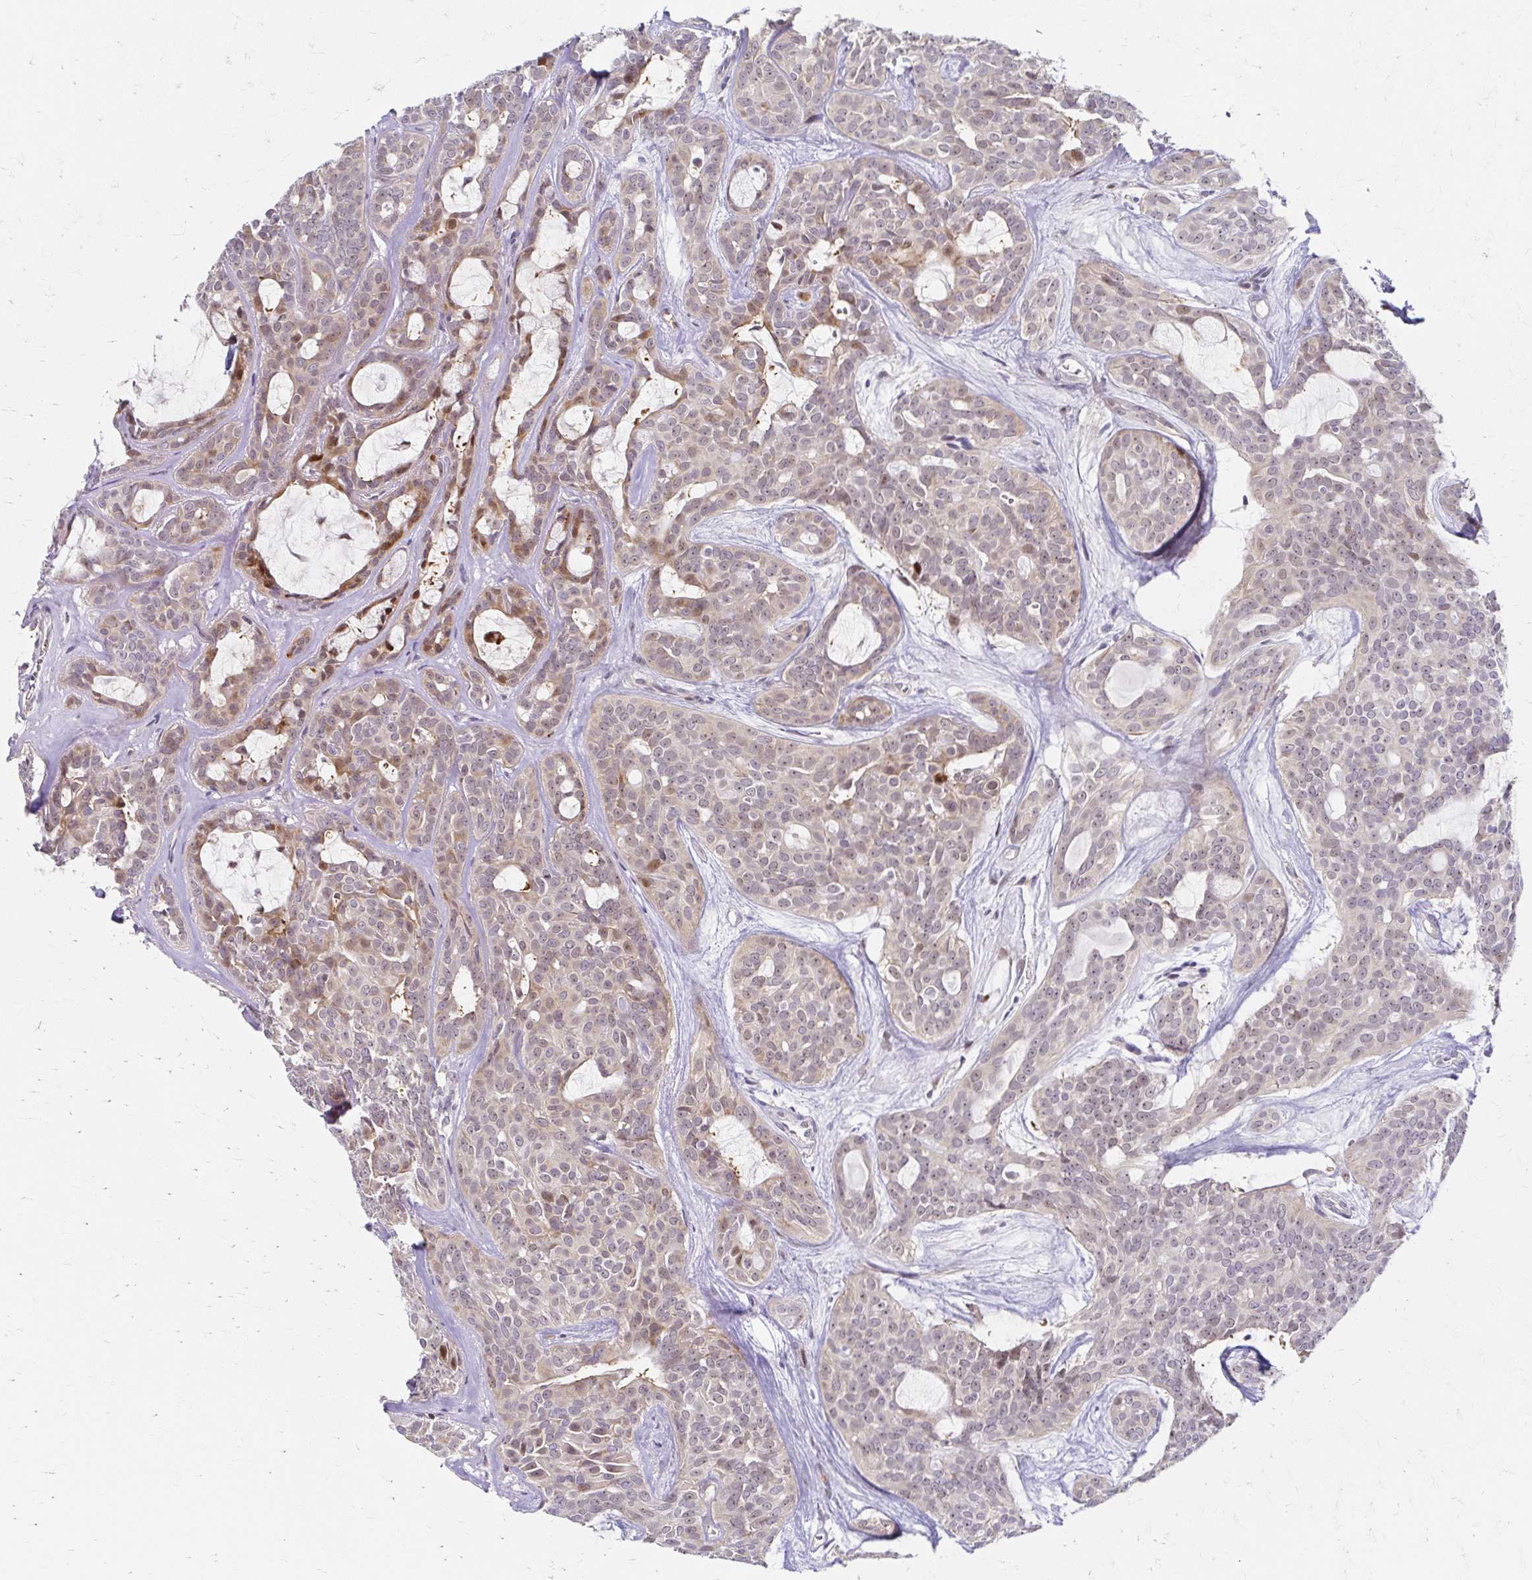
{"staining": {"intensity": "weak", "quantity": "25%-75%", "location": "cytoplasmic/membranous,nuclear"}, "tissue": "head and neck cancer", "cell_type": "Tumor cells", "image_type": "cancer", "snomed": [{"axis": "morphology", "description": "Adenocarcinoma, NOS"}, {"axis": "topography", "description": "Head-Neck"}], "caption": "An immunohistochemistry (IHC) micrograph of tumor tissue is shown. Protein staining in brown highlights weak cytoplasmic/membranous and nuclear positivity in adenocarcinoma (head and neck) within tumor cells.", "gene": "PSMD7", "patient": {"sex": "male", "age": 66}}